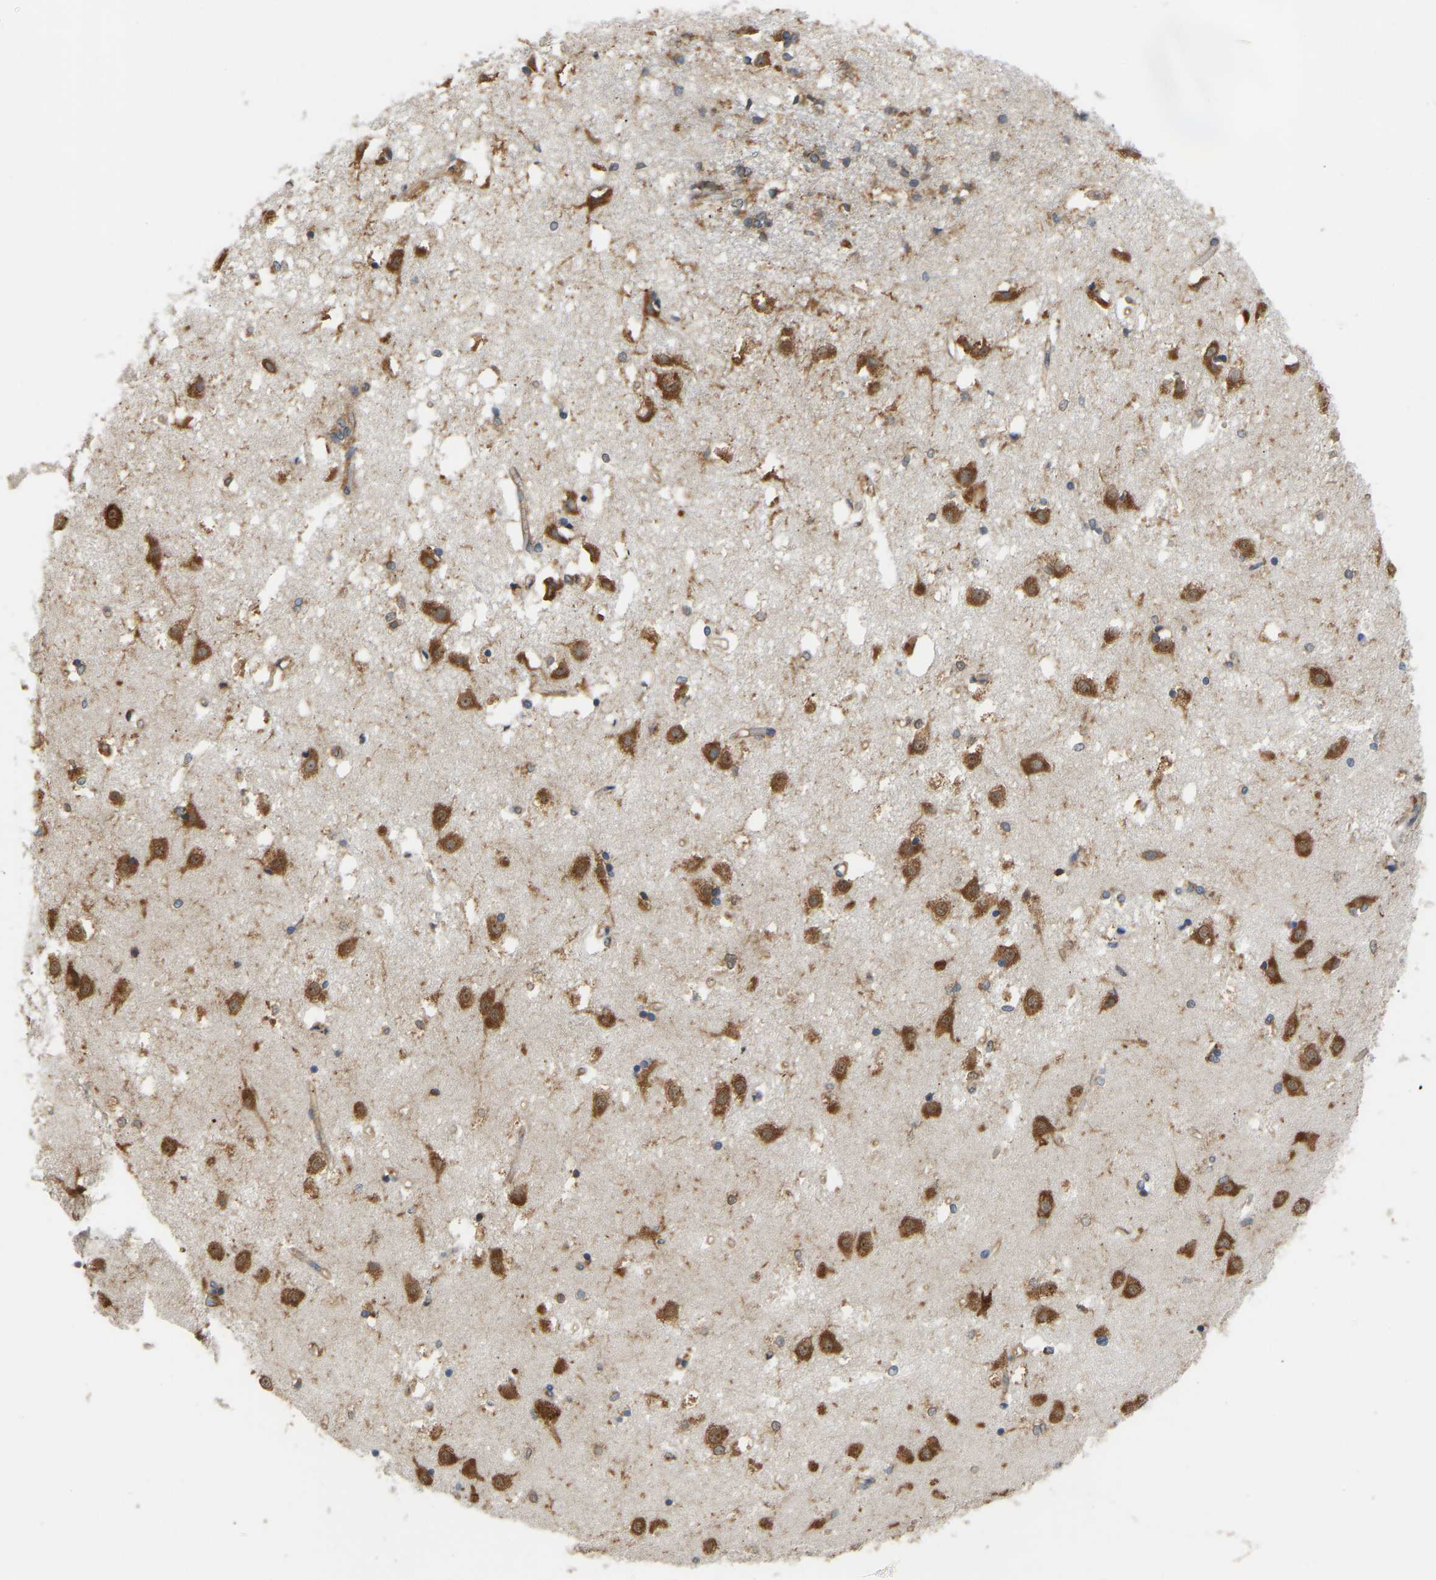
{"staining": {"intensity": "moderate", "quantity": "25%-75%", "location": "cytoplasmic/membranous"}, "tissue": "caudate", "cell_type": "Glial cells", "image_type": "normal", "snomed": [{"axis": "morphology", "description": "Normal tissue, NOS"}, {"axis": "topography", "description": "Lateral ventricle wall"}], "caption": "Caudate stained with DAB IHC displays medium levels of moderate cytoplasmic/membranous staining in approximately 25%-75% of glial cells.", "gene": "RPS6KB2", "patient": {"sex": "male", "age": 45}}